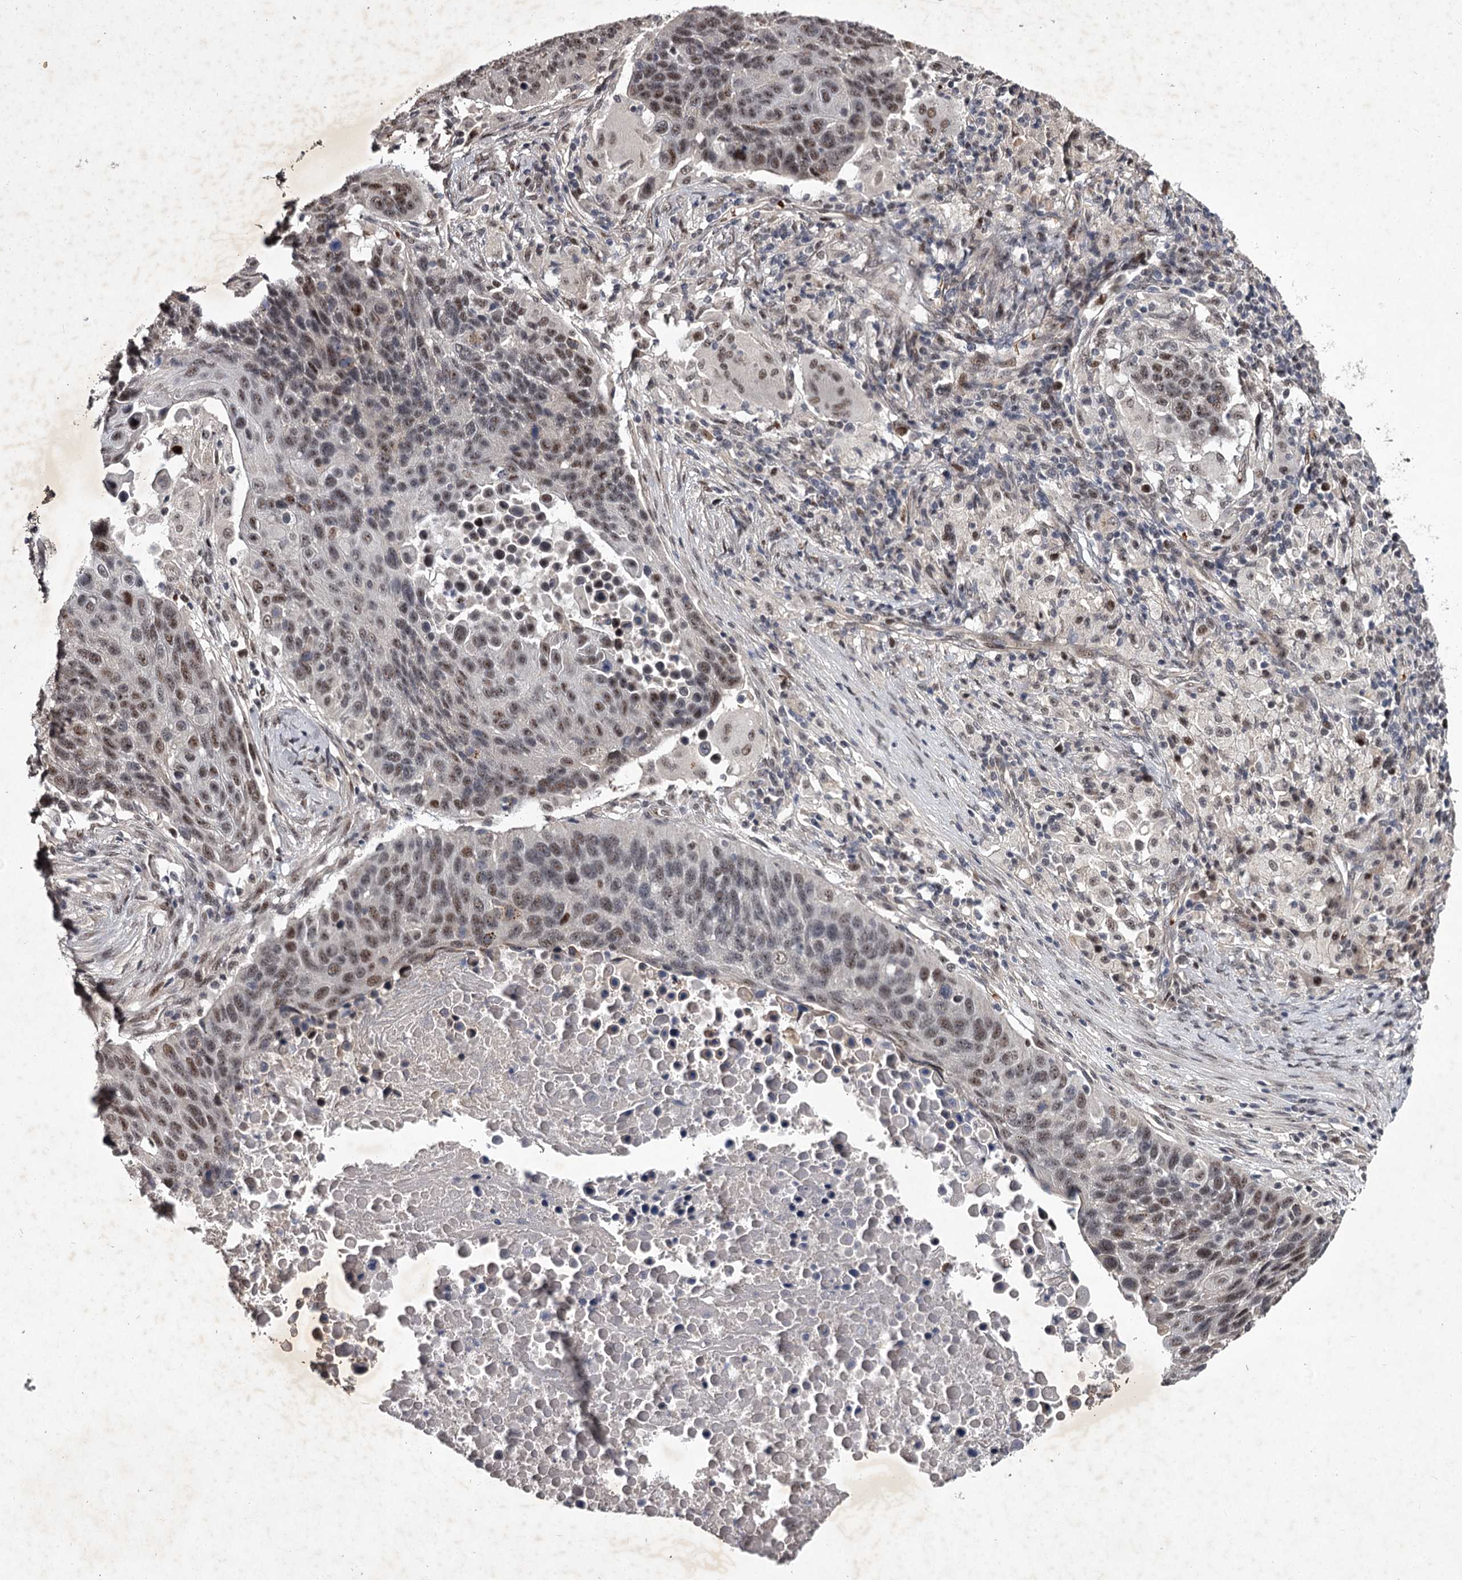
{"staining": {"intensity": "moderate", "quantity": "25%-75%", "location": "nuclear"}, "tissue": "lung cancer", "cell_type": "Tumor cells", "image_type": "cancer", "snomed": [{"axis": "morphology", "description": "Normal tissue, NOS"}, {"axis": "morphology", "description": "Squamous cell carcinoma, NOS"}, {"axis": "topography", "description": "Lymph node"}, {"axis": "topography", "description": "Lung"}], "caption": "The immunohistochemical stain highlights moderate nuclear positivity in tumor cells of lung squamous cell carcinoma tissue.", "gene": "RNF44", "patient": {"sex": "male", "age": 66}}